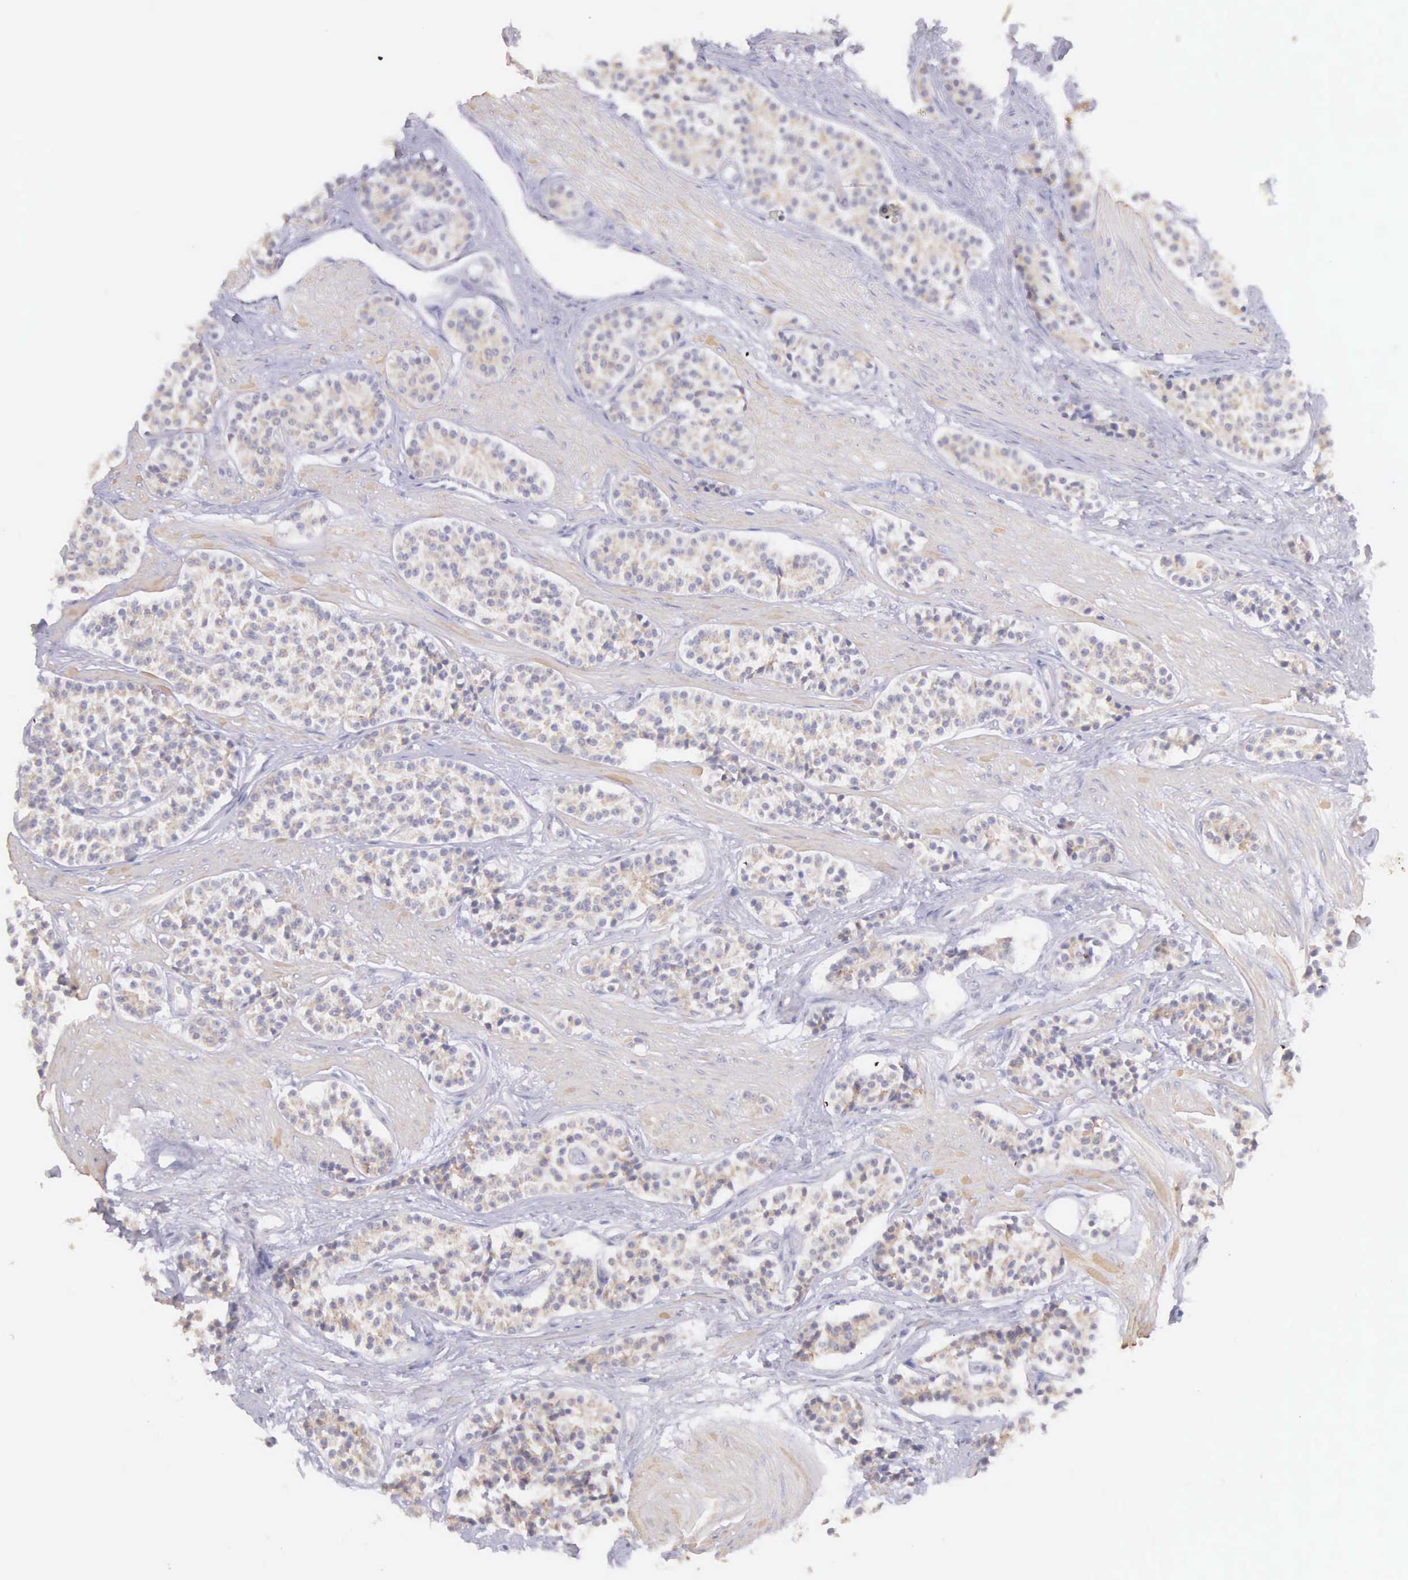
{"staining": {"intensity": "weak", "quantity": ">75%", "location": "cytoplasmic/membranous"}, "tissue": "carcinoid", "cell_type": "Tumor cells", "image_type": "cancer", "snomed": [{"axis": "morphology", "description": "Carcinoid, malignant, NOS"}, {"axis": "topography", "description": "Stomach"}], "caption": "Malignant carcinoid stained with immunohistochemistry shows weak cytoplasmic/membranous expression in approximately >75% of tumor cells.", "gene": "NSDHL", "patient": {"sex": "female", "age": 76}}